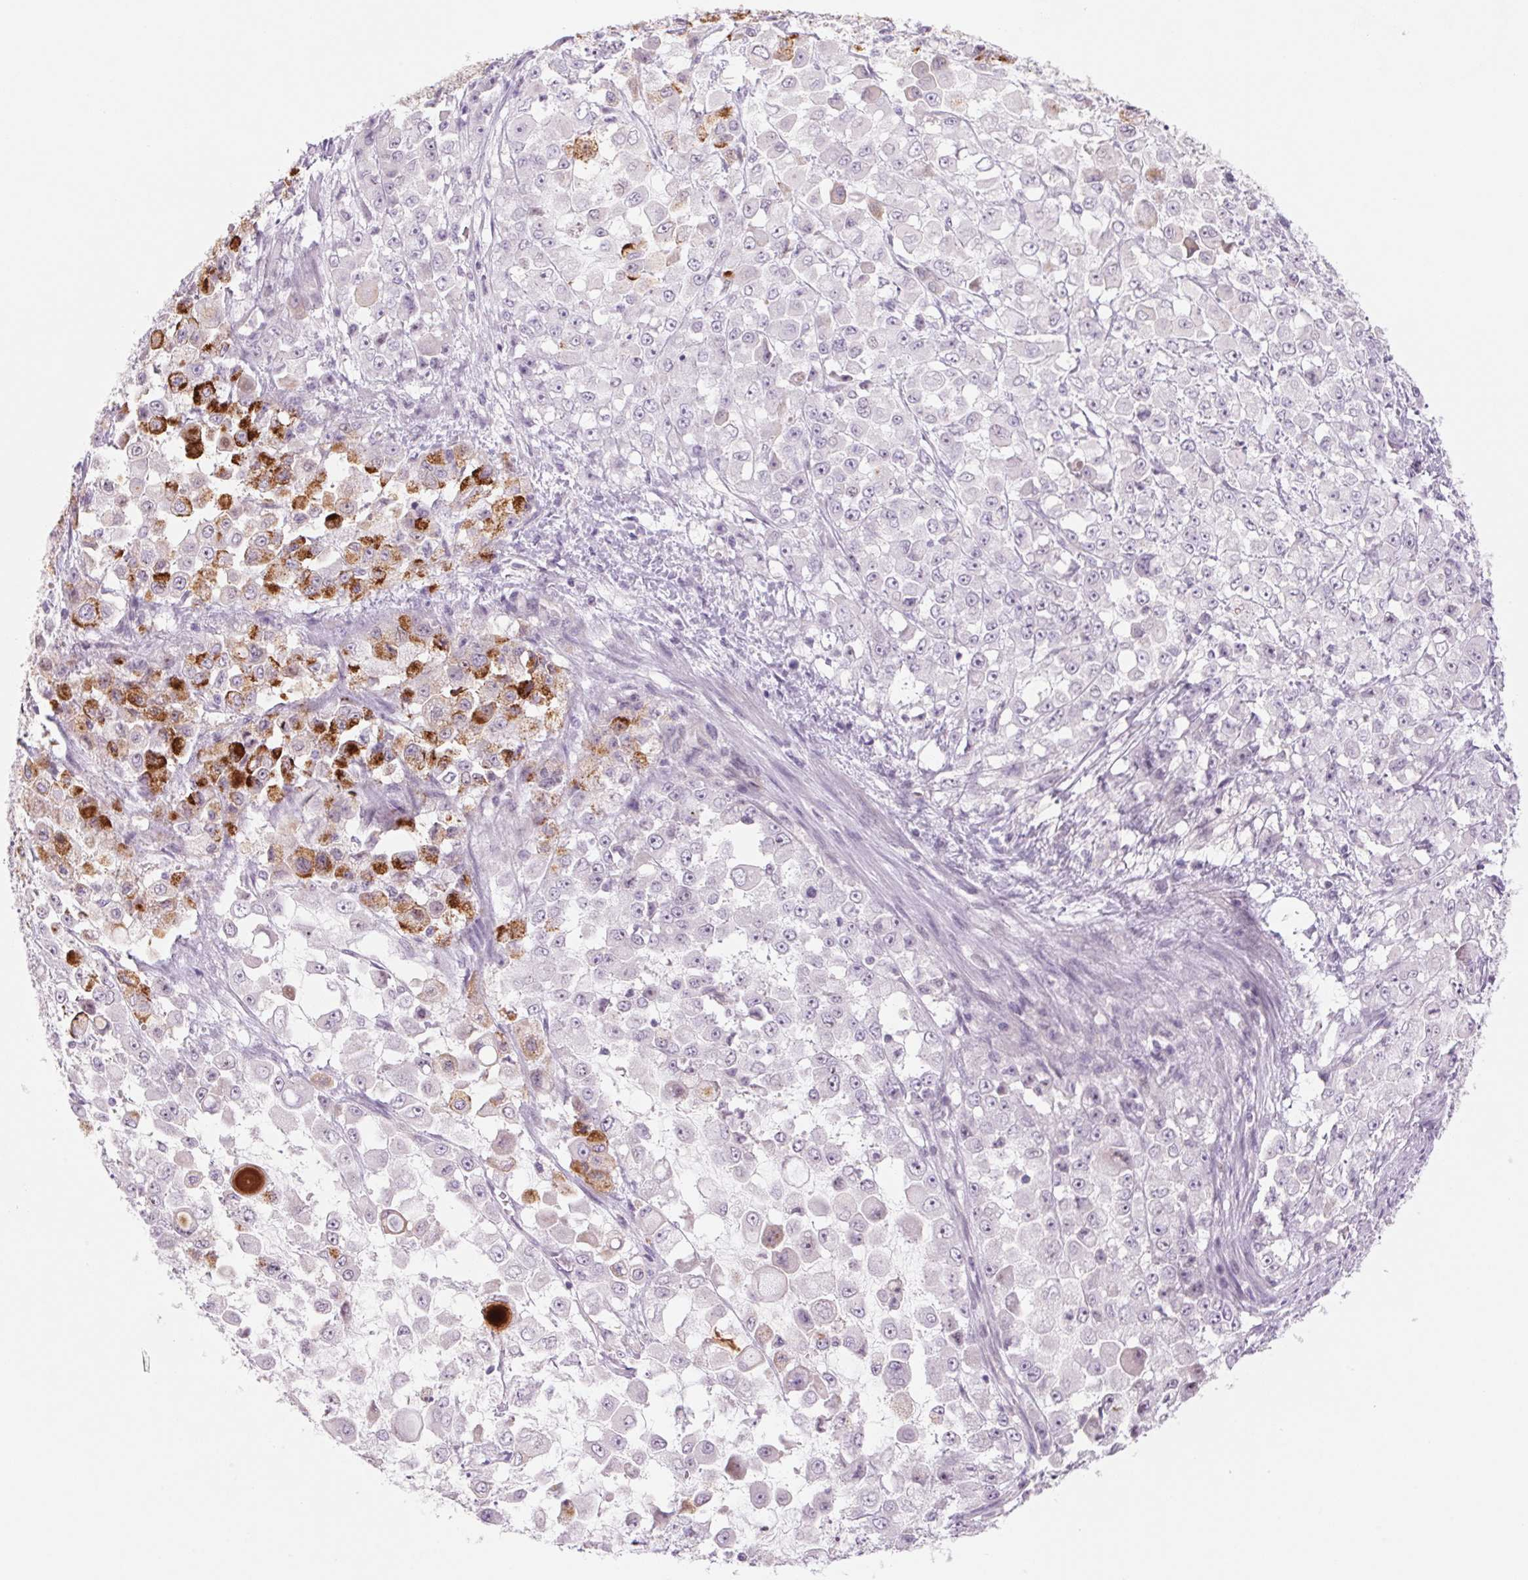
{"staining": {"intensity": "strong", "quantity": "<25%", "location": "cytoplasmic/membranous"}, "tissue": "stomach cancer", "cell_type": "Tumor cells", "image_type": "cancer", "snomed": [{"axis": "morphology", "description": "Adenocarcinoma, NOS"}, {"axis": "topography", "description": "Stomach"}], "caption": "Stomach cancer (adenocarcinoma) stained with a protein marker displays strong staining in tumor cells.", "gene": "KRT1", "patient": {"sex": "female", "age": 76}}